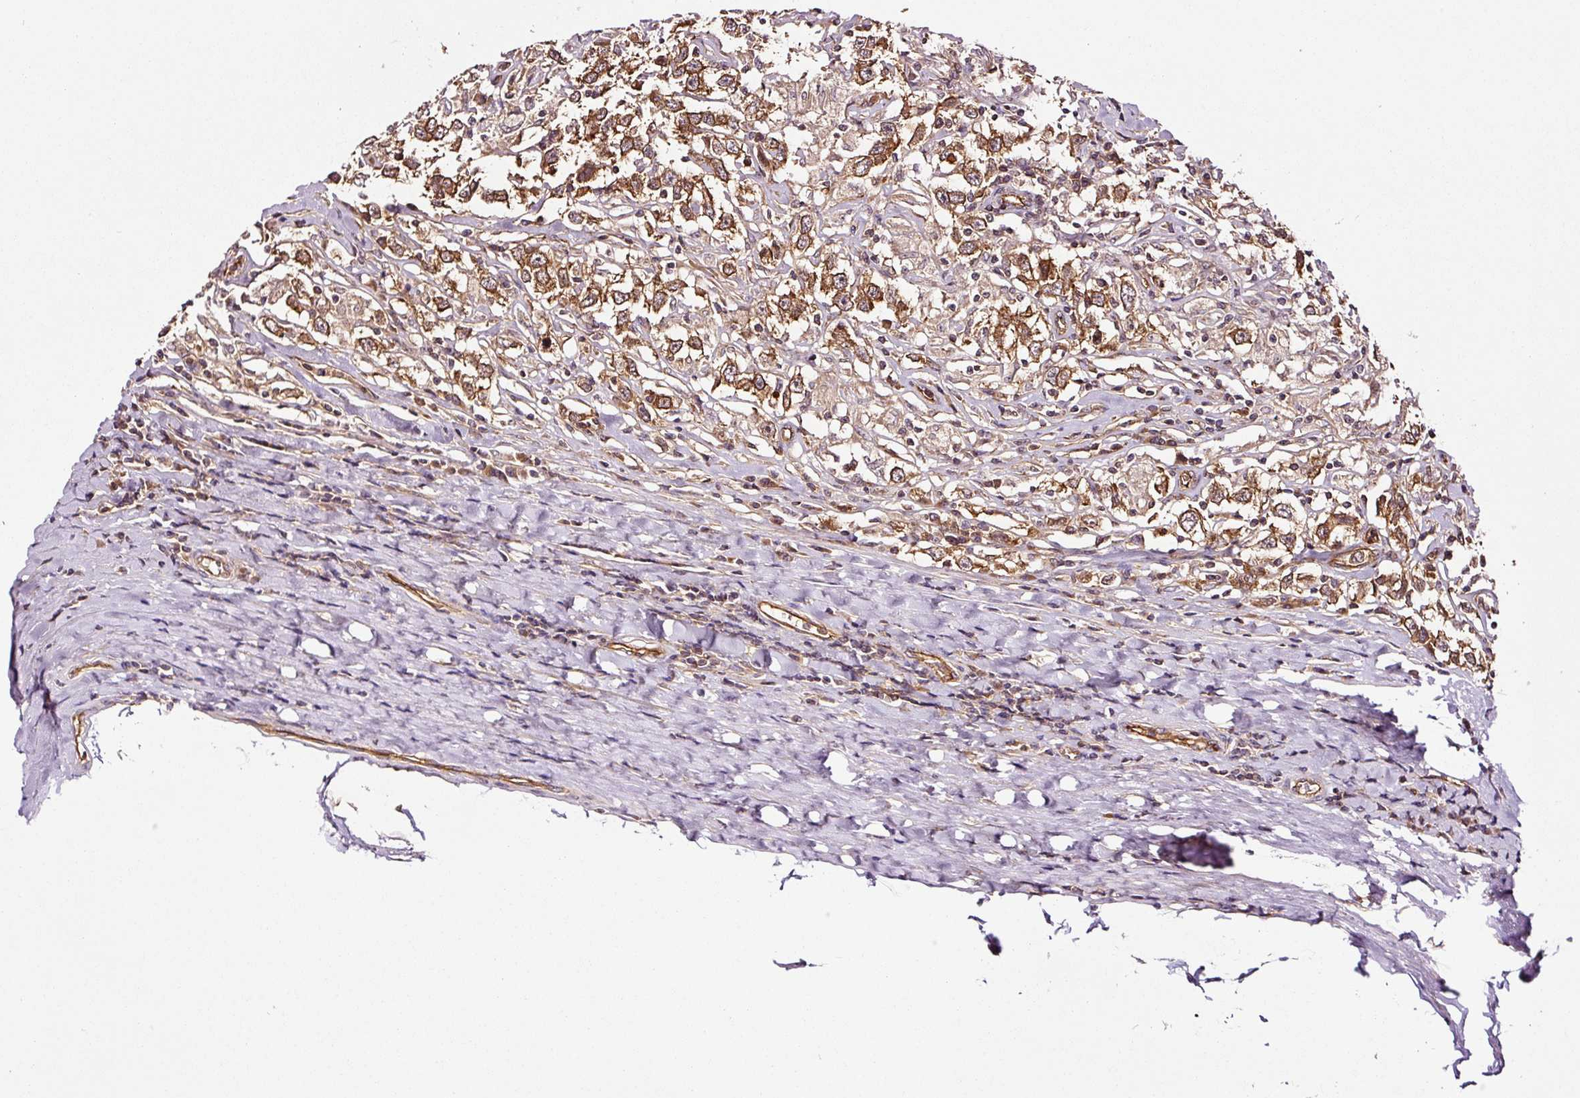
{"staining": {"intensity": "moderate", "quantity": ">75%", "location": "cytoplasmic/membranous"}, "tissue": "testis cancer", "cell_type": "Tumor cells", "image_type": "cancer", "snomed": [{"axis": "morphology", "description": "Seminoma, NOS"}, {"axis": "topography", "description": "Testis"}], "caption": "A photomicrograph showing moderate cytoplasmic/membranous expression in approximately >75% of tumor cells in testis seminoma, as visualized by brown immunohistochemical staining.", "gene": "METAP1", "patient": {"sex": "male", "age": 41}}